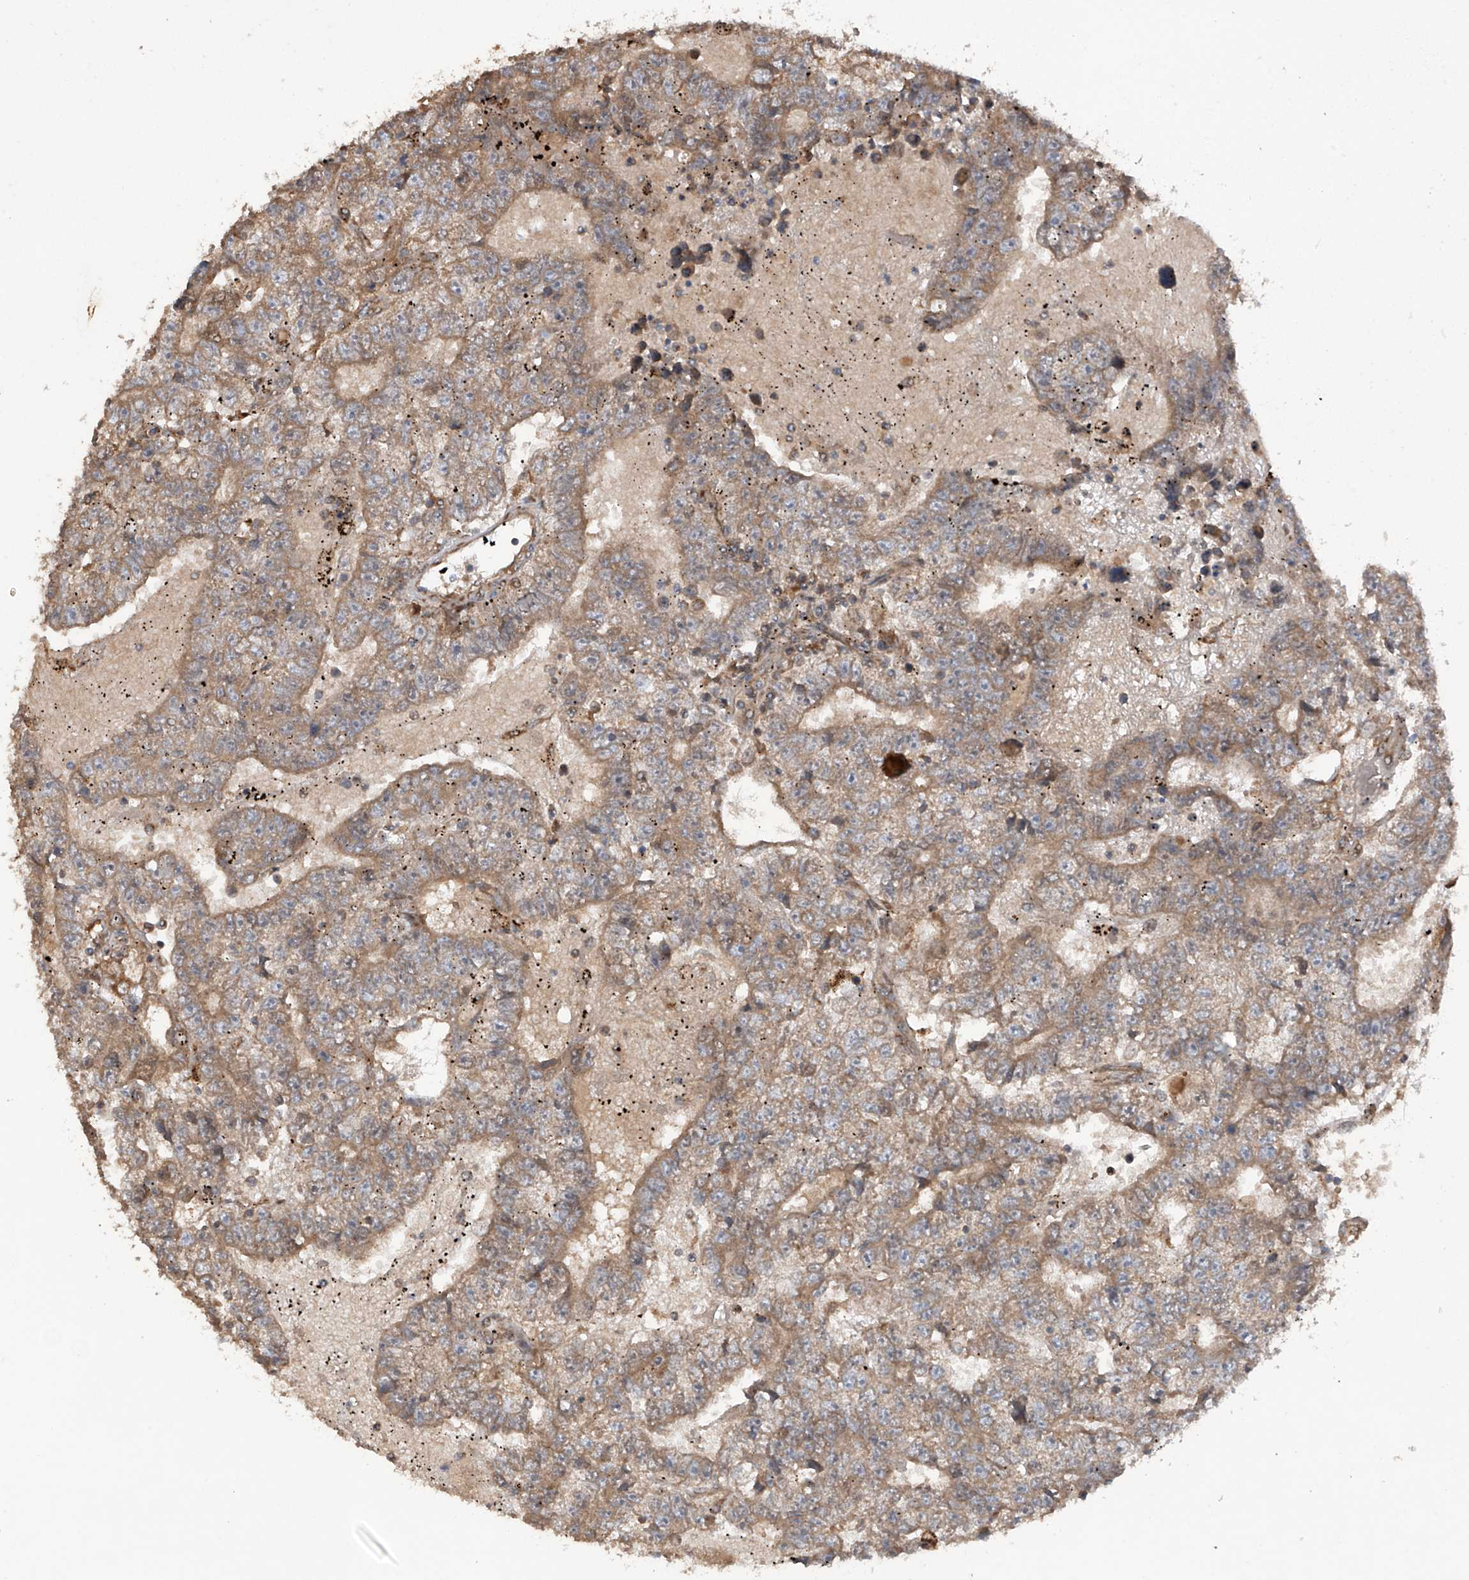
{"staining": {"intensity": "weak", "quantity": ">75%", "location": "cytoplasmic/membranous"}, "tissue": "testis cancer", "cell_type": "Tumor cells", "image_type": "cancer", "snomed": [{"axis": "morphology", "description": "Carcinoma, Embryonal, NOS"}, {"axis": "topography", "description": "Testis"}], "caption": "The immunohistochemical stain shows weak cytoplasmic/membranous staining in tumor cells of embryonal carcinoma (testis) tissue.", "gene": "SAMD3", "patient": {"sex": "male", "age": 25}}